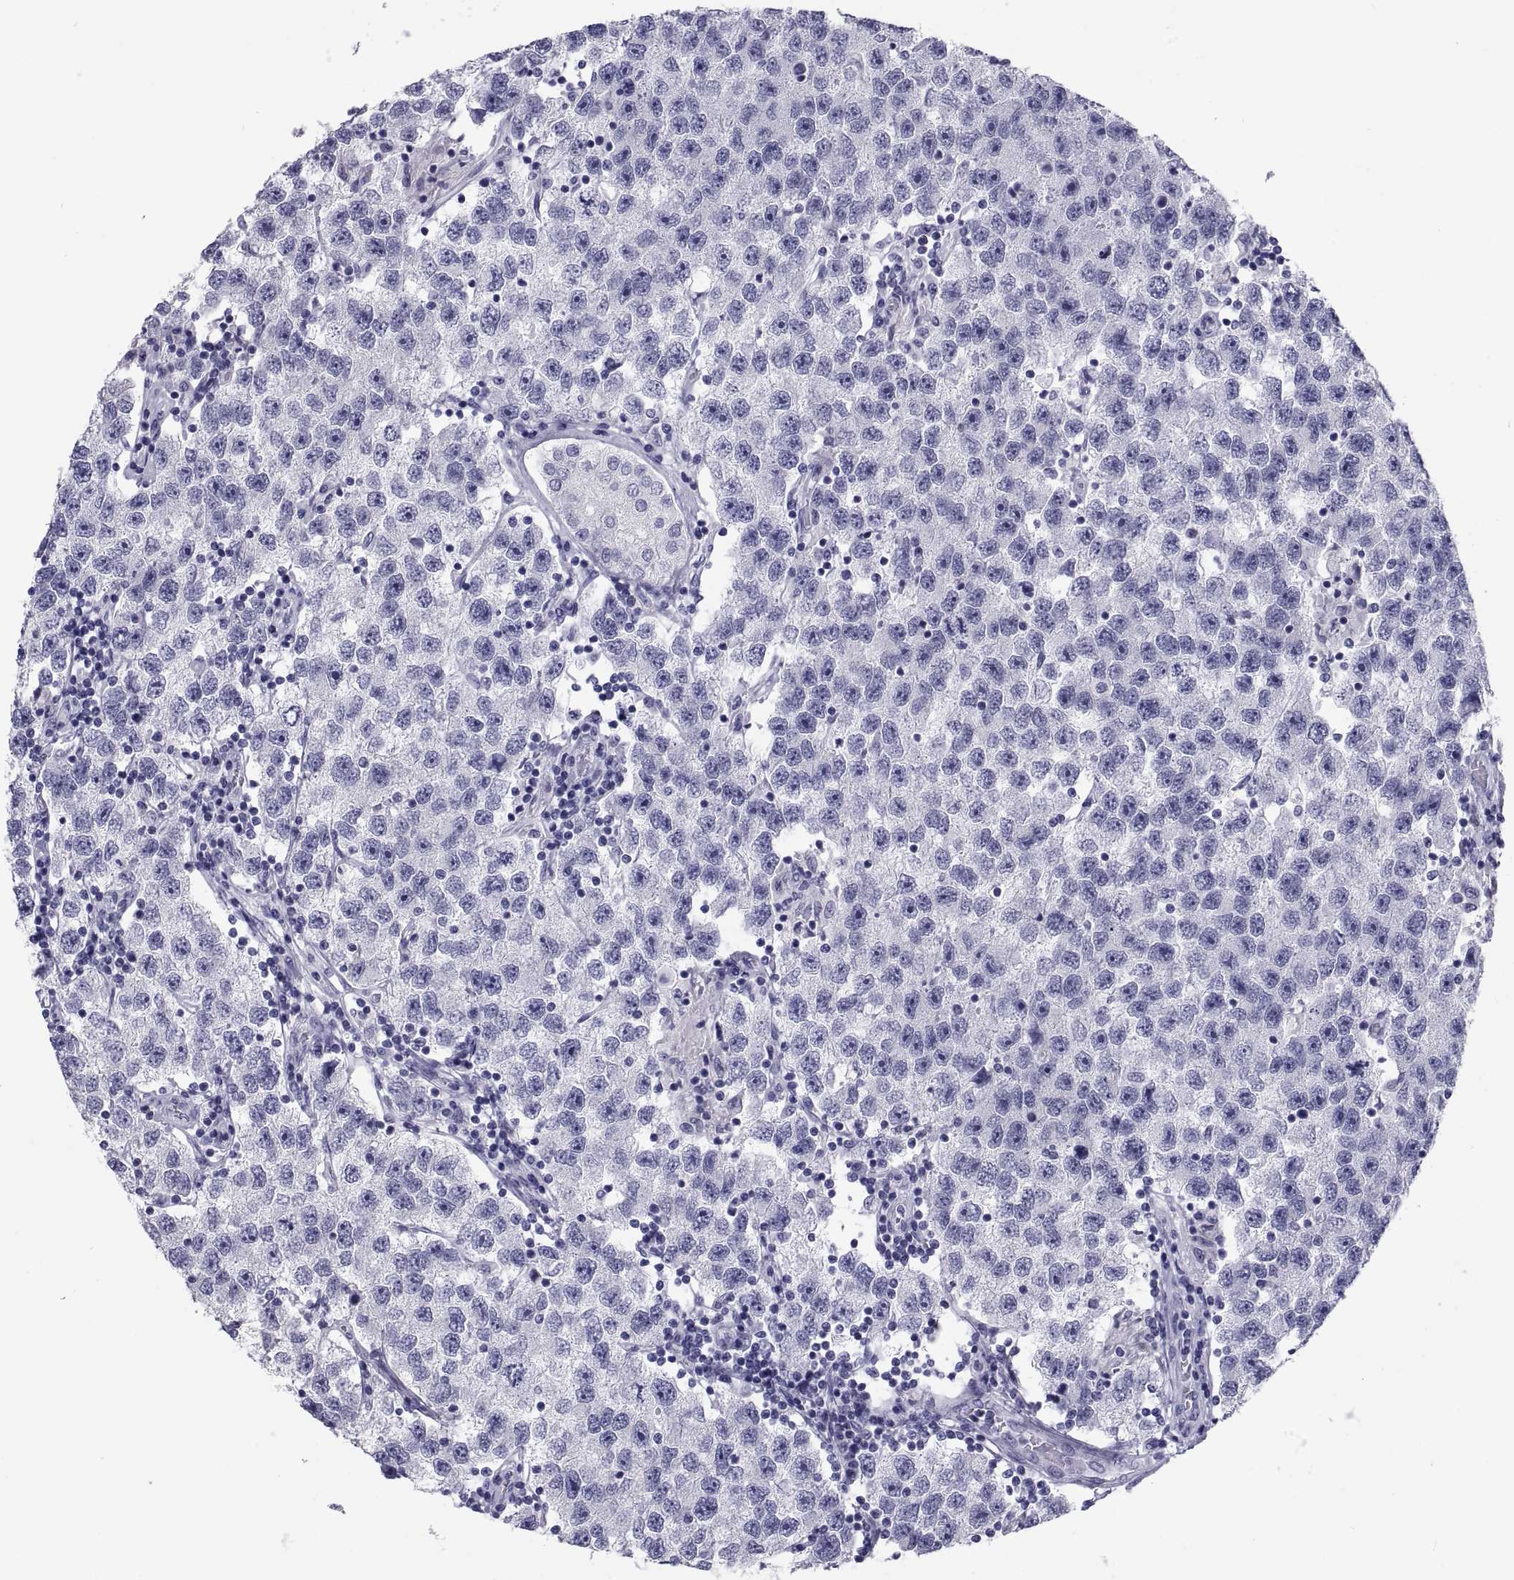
{"staining": {"intensity": "negative", "quantity": "none", "location": "none"}, "tissue": "testis cancer", "cell_type": "Tumor cells", "image_type": "cancer", "snomed": [{"axis": "morphology", "description": "Seminoma, NOS"}, {"axis": "topography", "description": "Testis"}], "caption": "This is a photomicrograph of immunohistochemistry staining of testis cancer (seminoma), which shows no expression in tumor cells. (DAB (3,3'-diaminobenzidine) immunohistochemistry (IHC) visualized using brightfield microscopy, high magnification).", "gene": "DEFB129", "patient": {"sex": "male", "age": 26}}